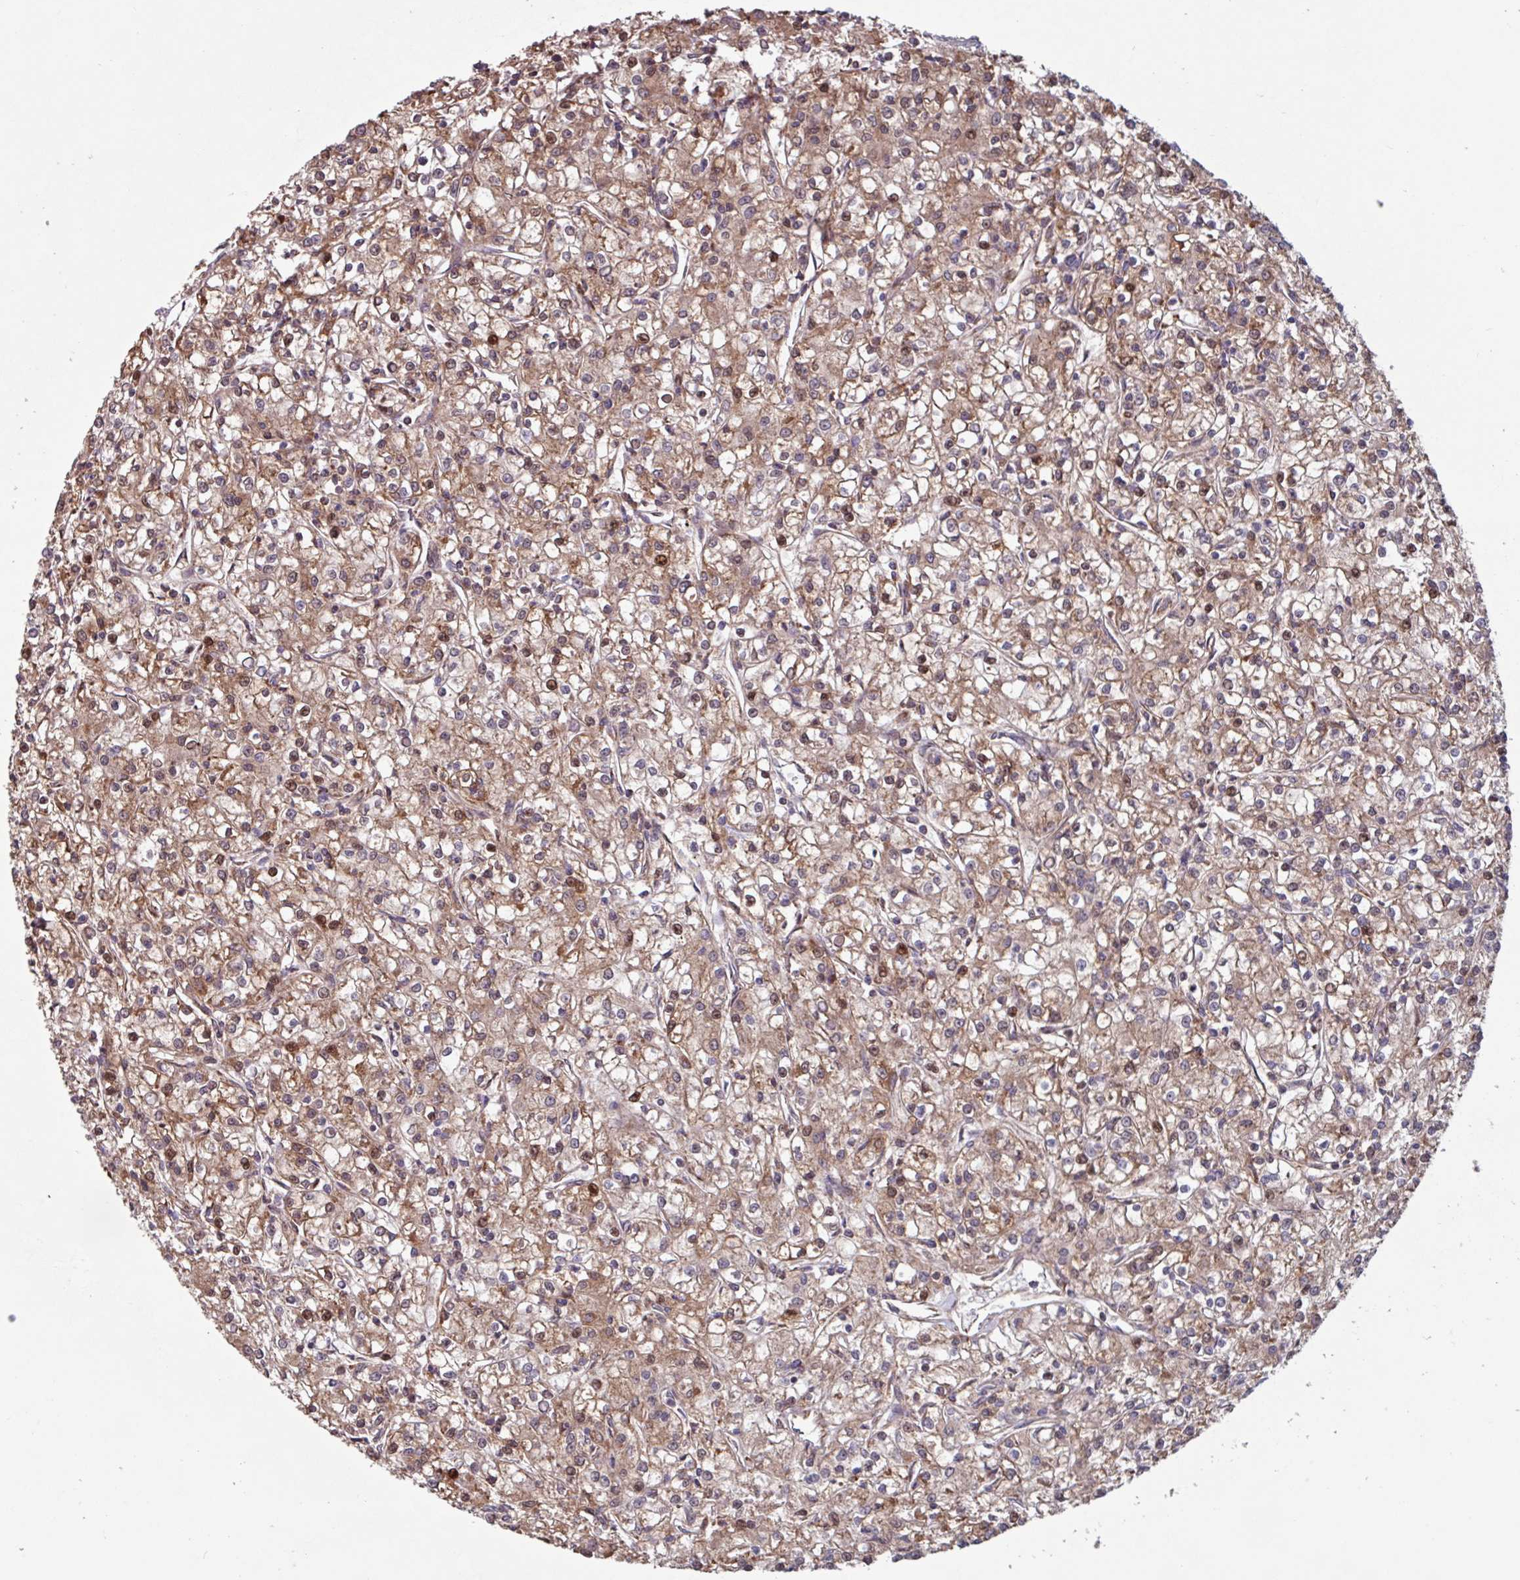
{"staining": {"intensity": "moderate", "quantity": ">75%", "location": "cytoplasmic/membranous"}, "tissue": "renal cancer", "cell_type": "Tumor cells", "image_type": "cancer", "snomed": [{"axis": "morphology", "description": "Adenocarcinoma, NOS"}, {"axis": "topography", "description": "Kidney"}], "caption": "Brown immunohistochemical staining in renal adenocarcinoma reveals moderate cytoplasmic/membranous staining in about >75% of tumor cells.", "gene": "COX7C", "patient": {"sex": "female", "age": 59}}